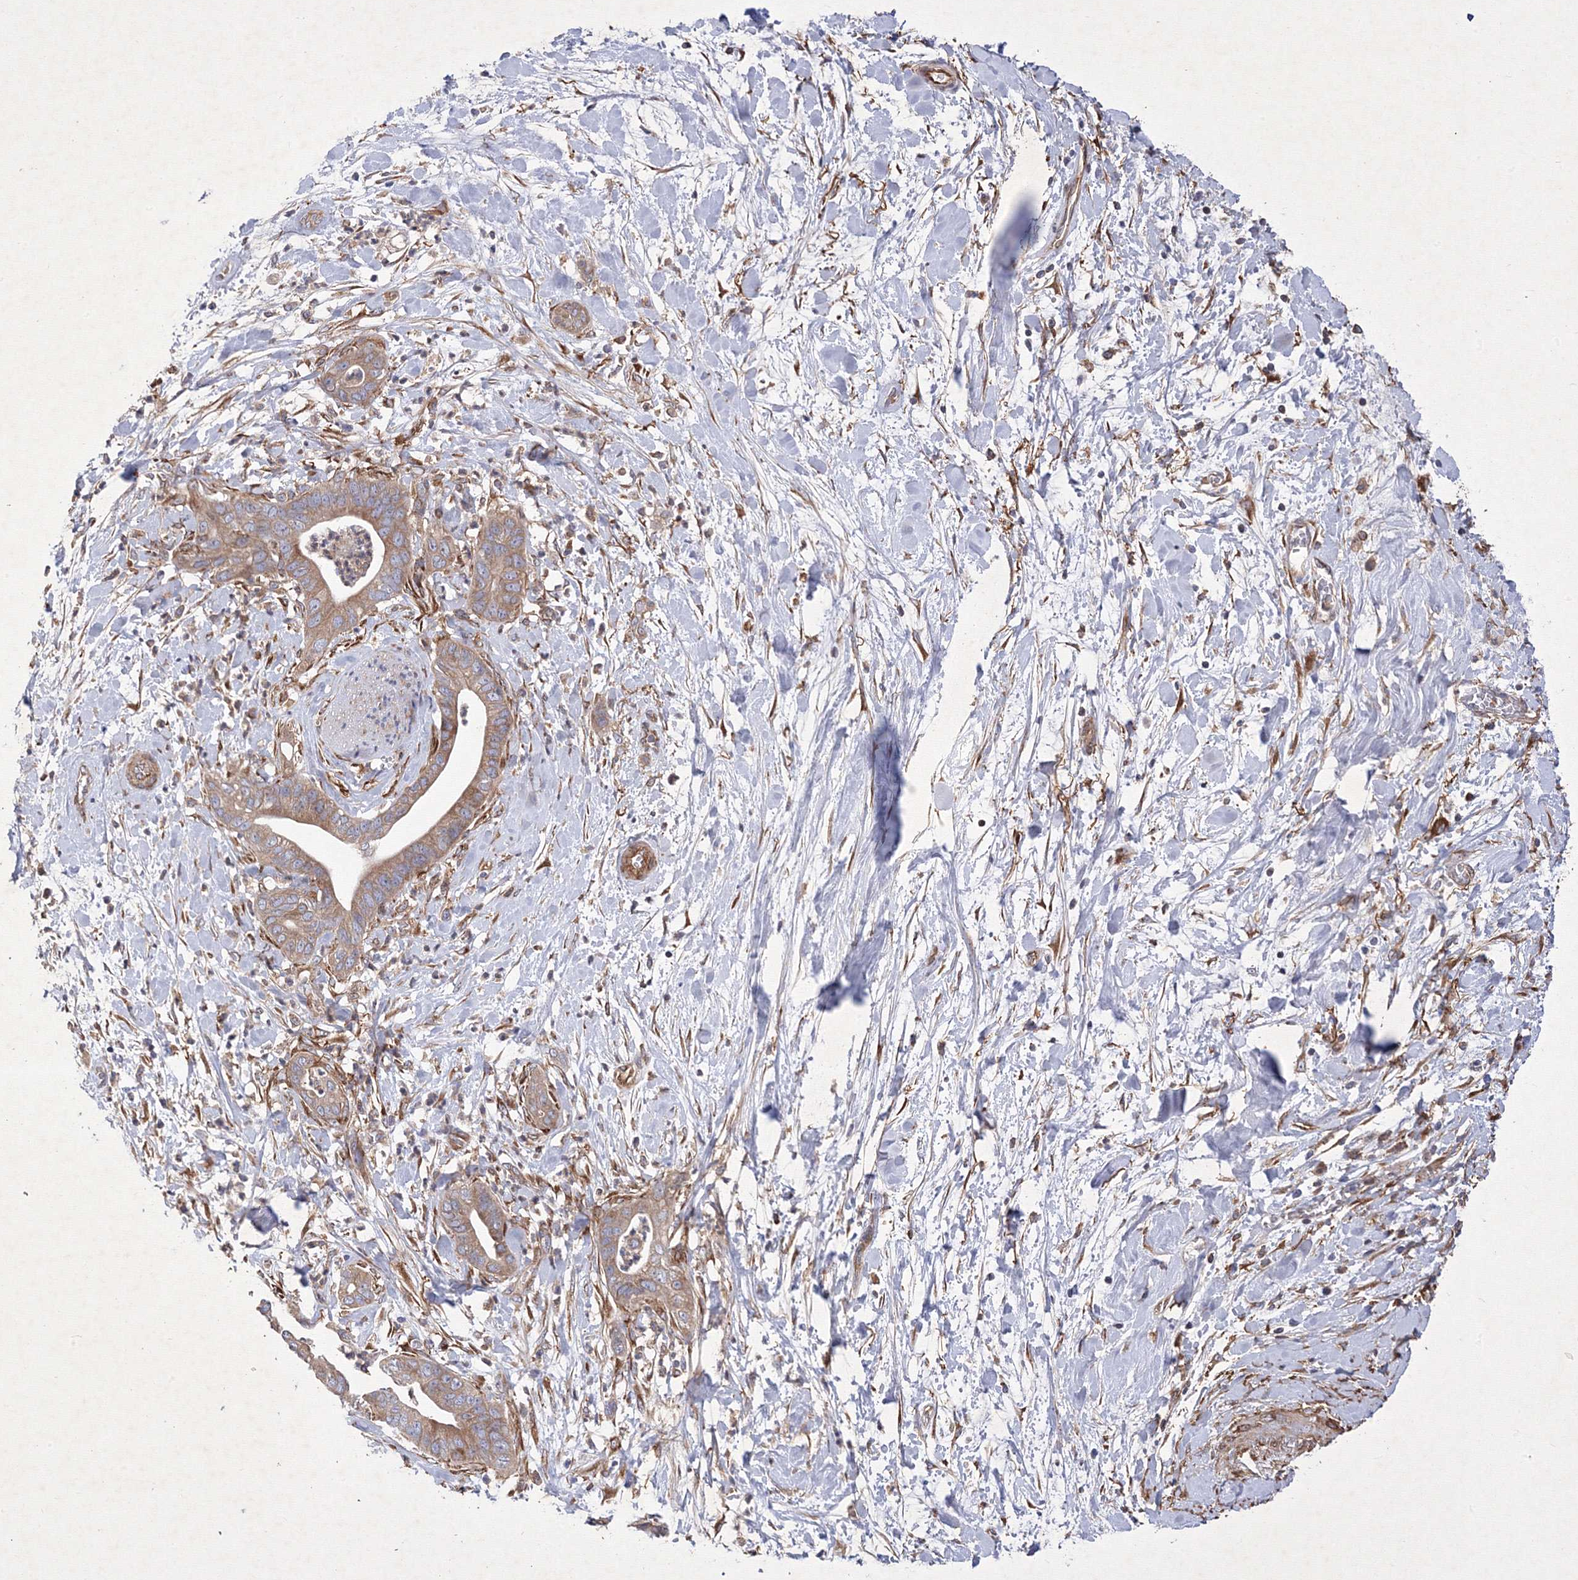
{"staining": {"intensity": "moderate", "quantity": "25%-75%", "location": "cytoplasmic/membranous"}, "tissue": "pancreatic cancer", "cell_type": "Tumor cells", "image_type": "cancer", "snomed": [{"axis": "morphology", "description": "Adenocarcinoma, NOS"}, {"axis": "topography", "description": "Pancreas"}], "caption": "Protein staining of pancreatic cancer (adenocarcinoma) tissue demonstrates moderate cytoplasmic/membranous expression in approximately 25%-75% of tumor cells. (DAB IHC with brightfield microscopy, high magnification).", "gene": "SNX18", "patient": {"sex": "female", "age": 78}}